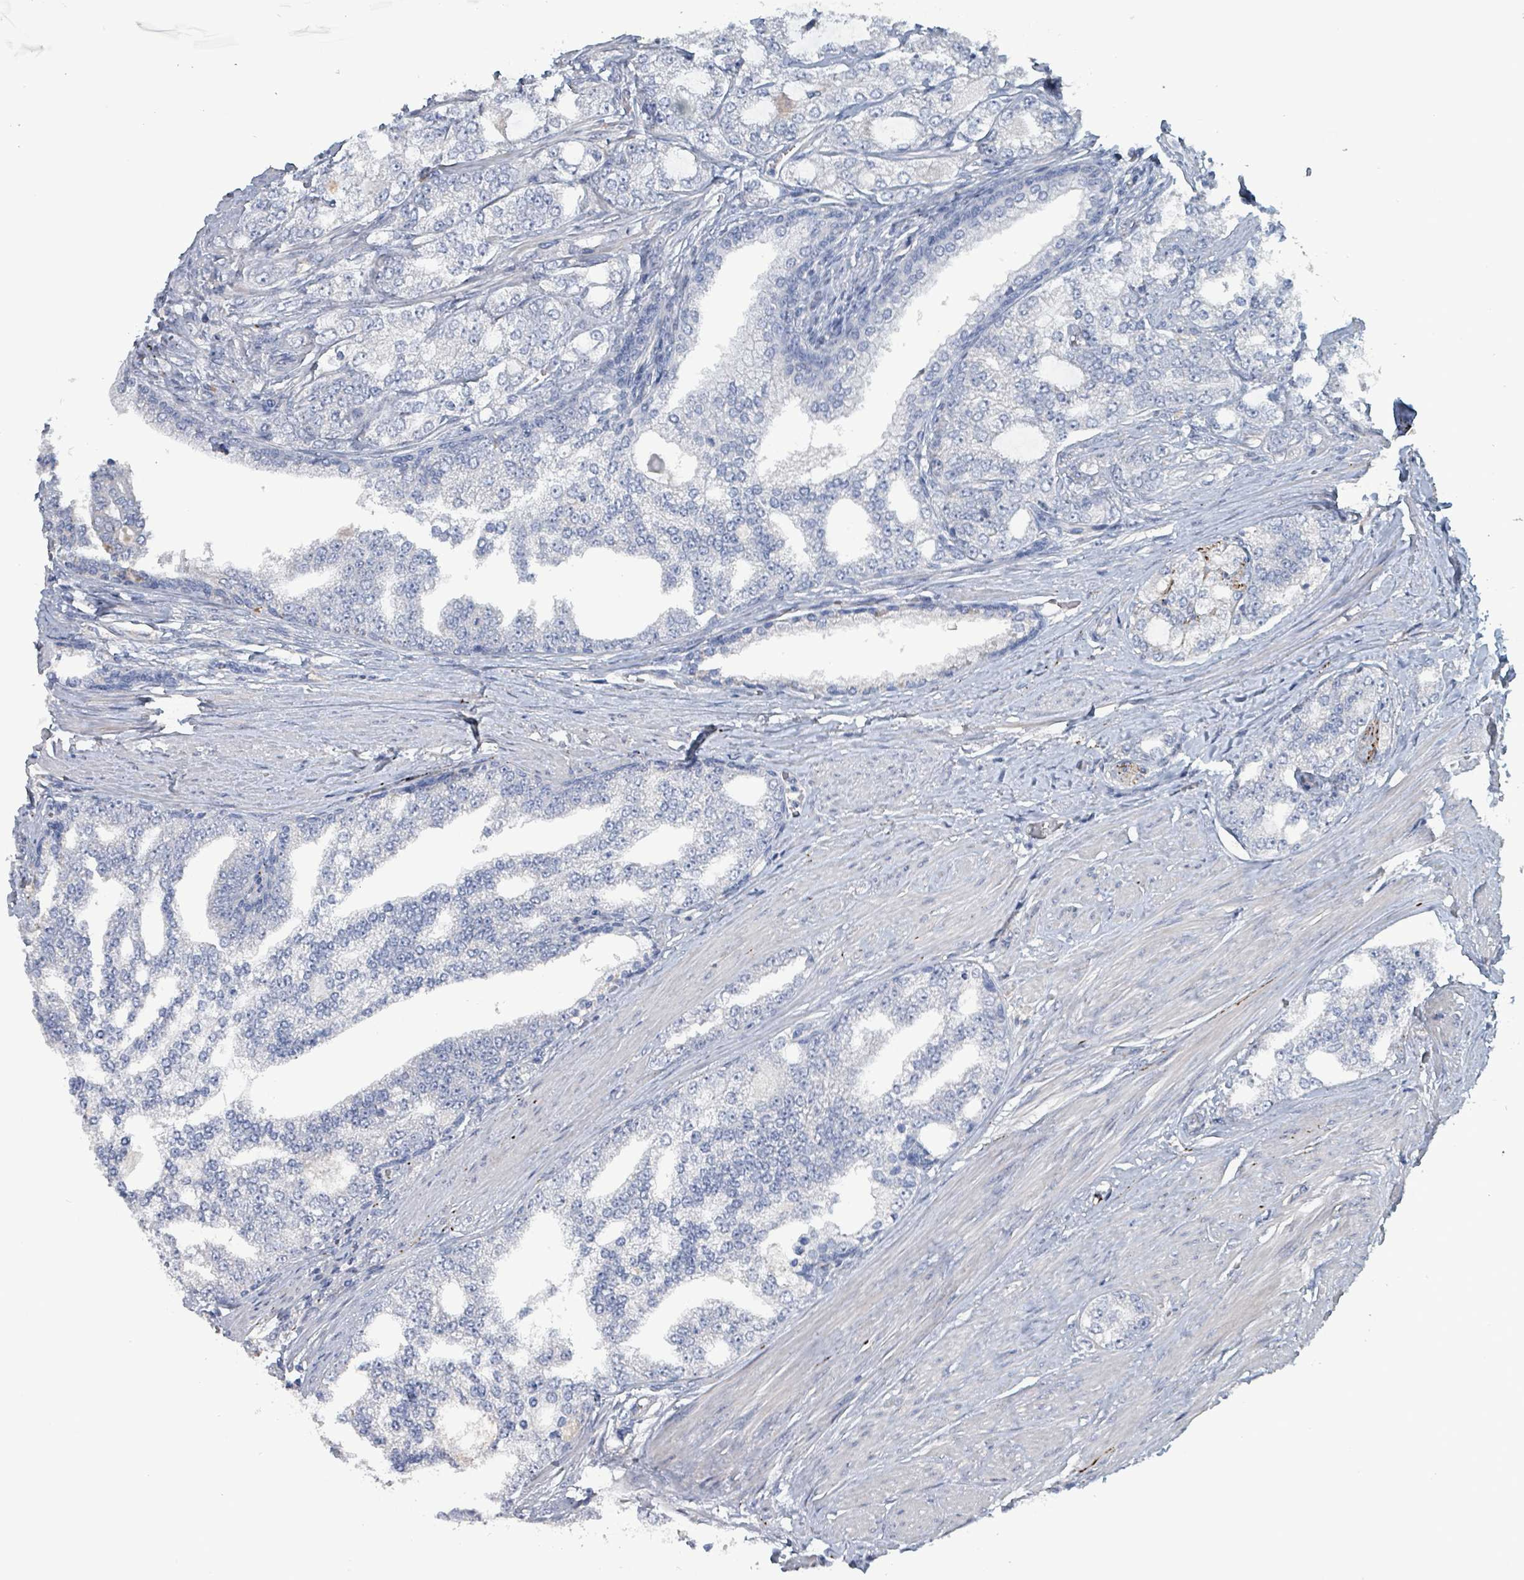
{"staining": {"intensity": "negative", "quantity": "none", "location": "none"}, "tissue": "prostate cancer", "cell_type": "Tumor cells", "image_type": "cancer", "snomed": [{"axis": "morphology", "description": "Adenocarcinoma, High grade"}, {"axis": "topography", "description": "Prostate"}], "caption": "This is a image of immunohistochemistry (IHC) staining of prostate cancer (high-grade adenocarcinoma), which shows no expression in tumor cells. (Stains: DAB IHC with hematoxylin counter stain, Microscopy: brightfield microscopy at high magnification).", "gene": "TAAR5", "patient": {"sex": "male", "age": 64}}